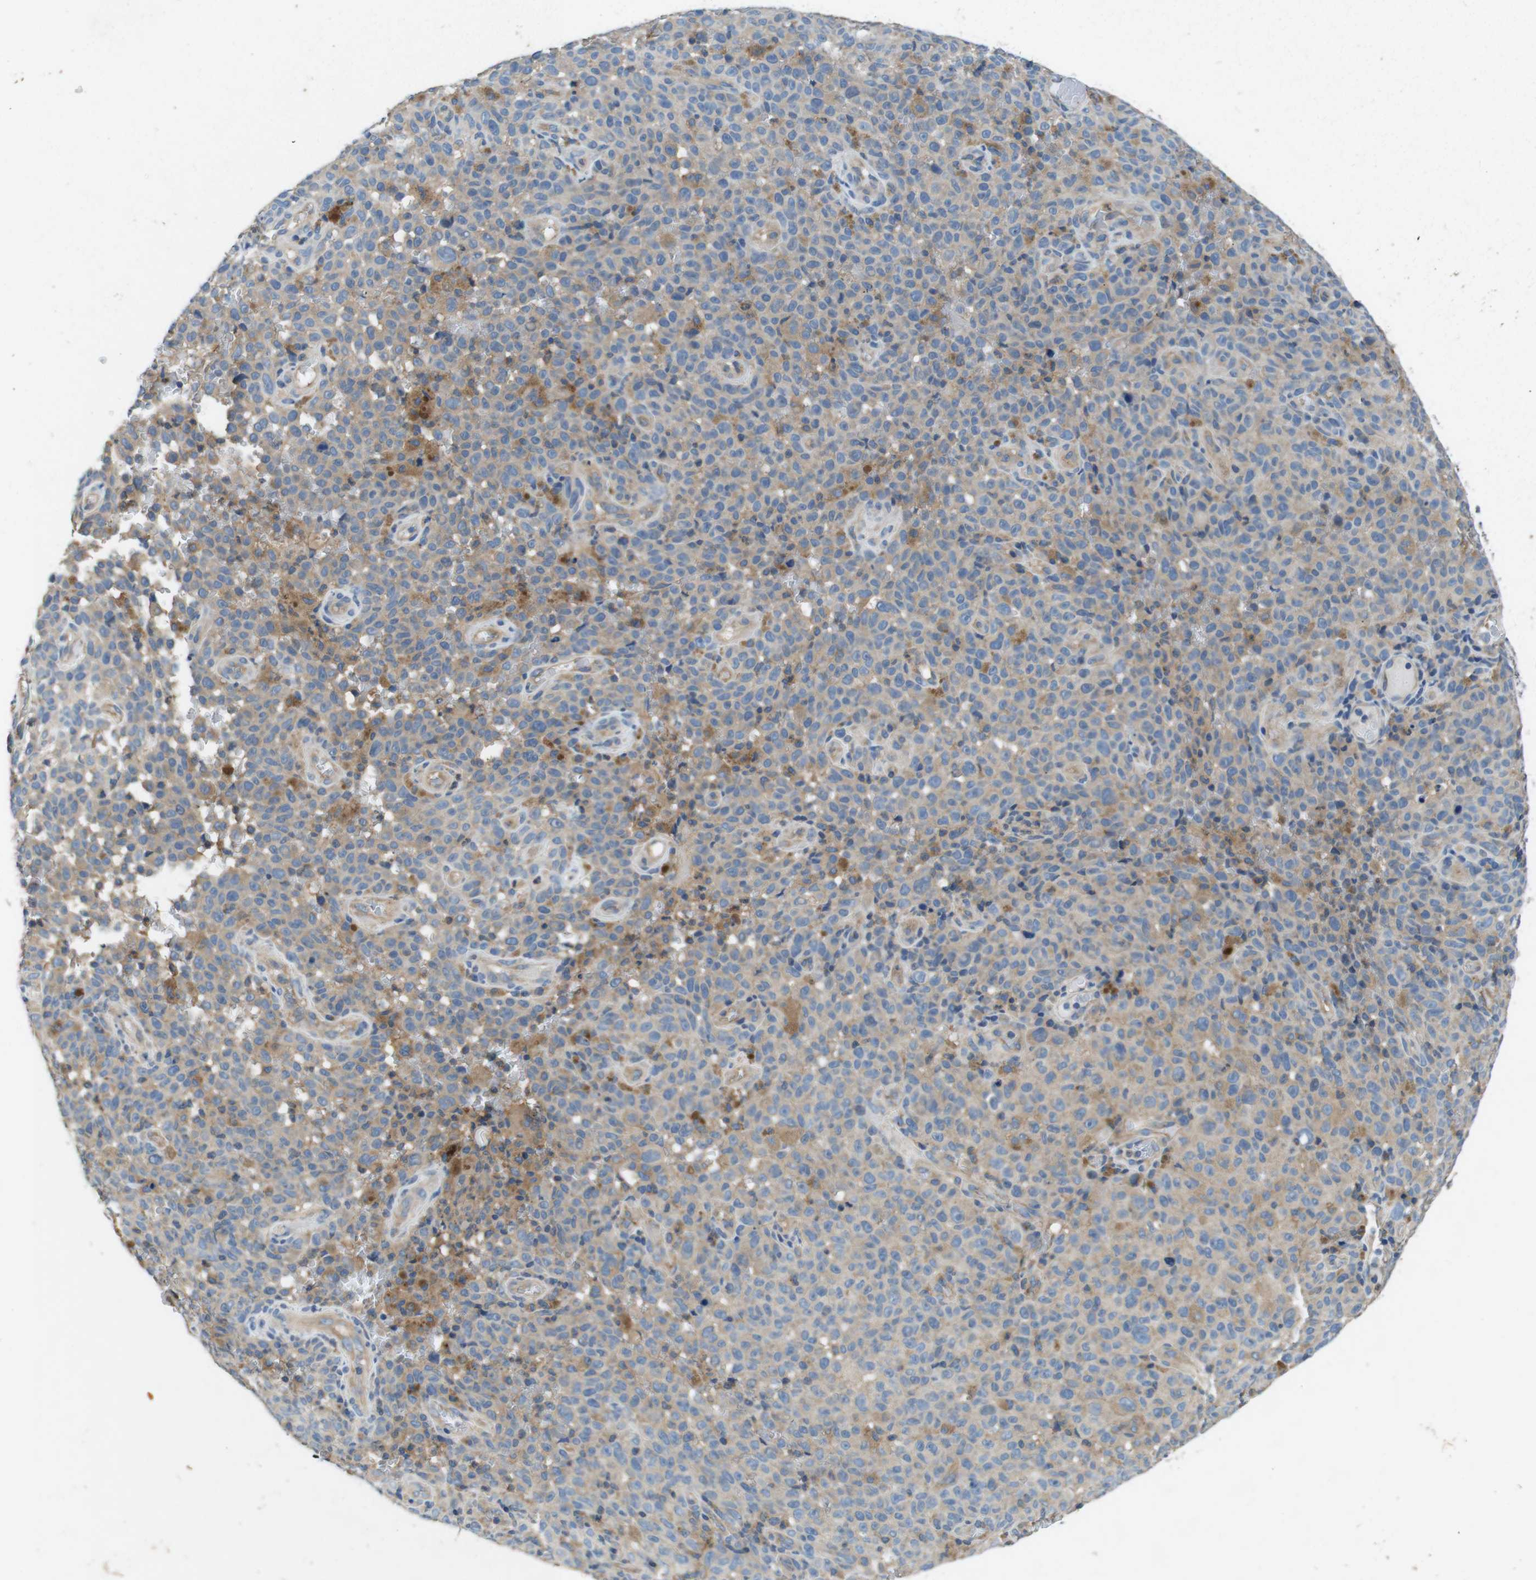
{"staining": {"intensity": "weak", "quantity": ">75%", "location": "cytoplasmic/membranous"}, "tissue": "melanoma", "cell_type": "Tumor cells", "image_type": "cancer", "snomed": [{"axis": "morphology", "description": "Malignant melanoma, NOS"}, {"axis": "topography", "description": "Skin"}], "caption": "A low amount of weak cytoplasmic/membranous expression is identified in approximately >75% of tumor cells in malignant melanoma tissue. (IHC, brightfield microscopy, high magnification).", "gene": "DCTN1", "patient": {"sex": "female", "age": 82}}